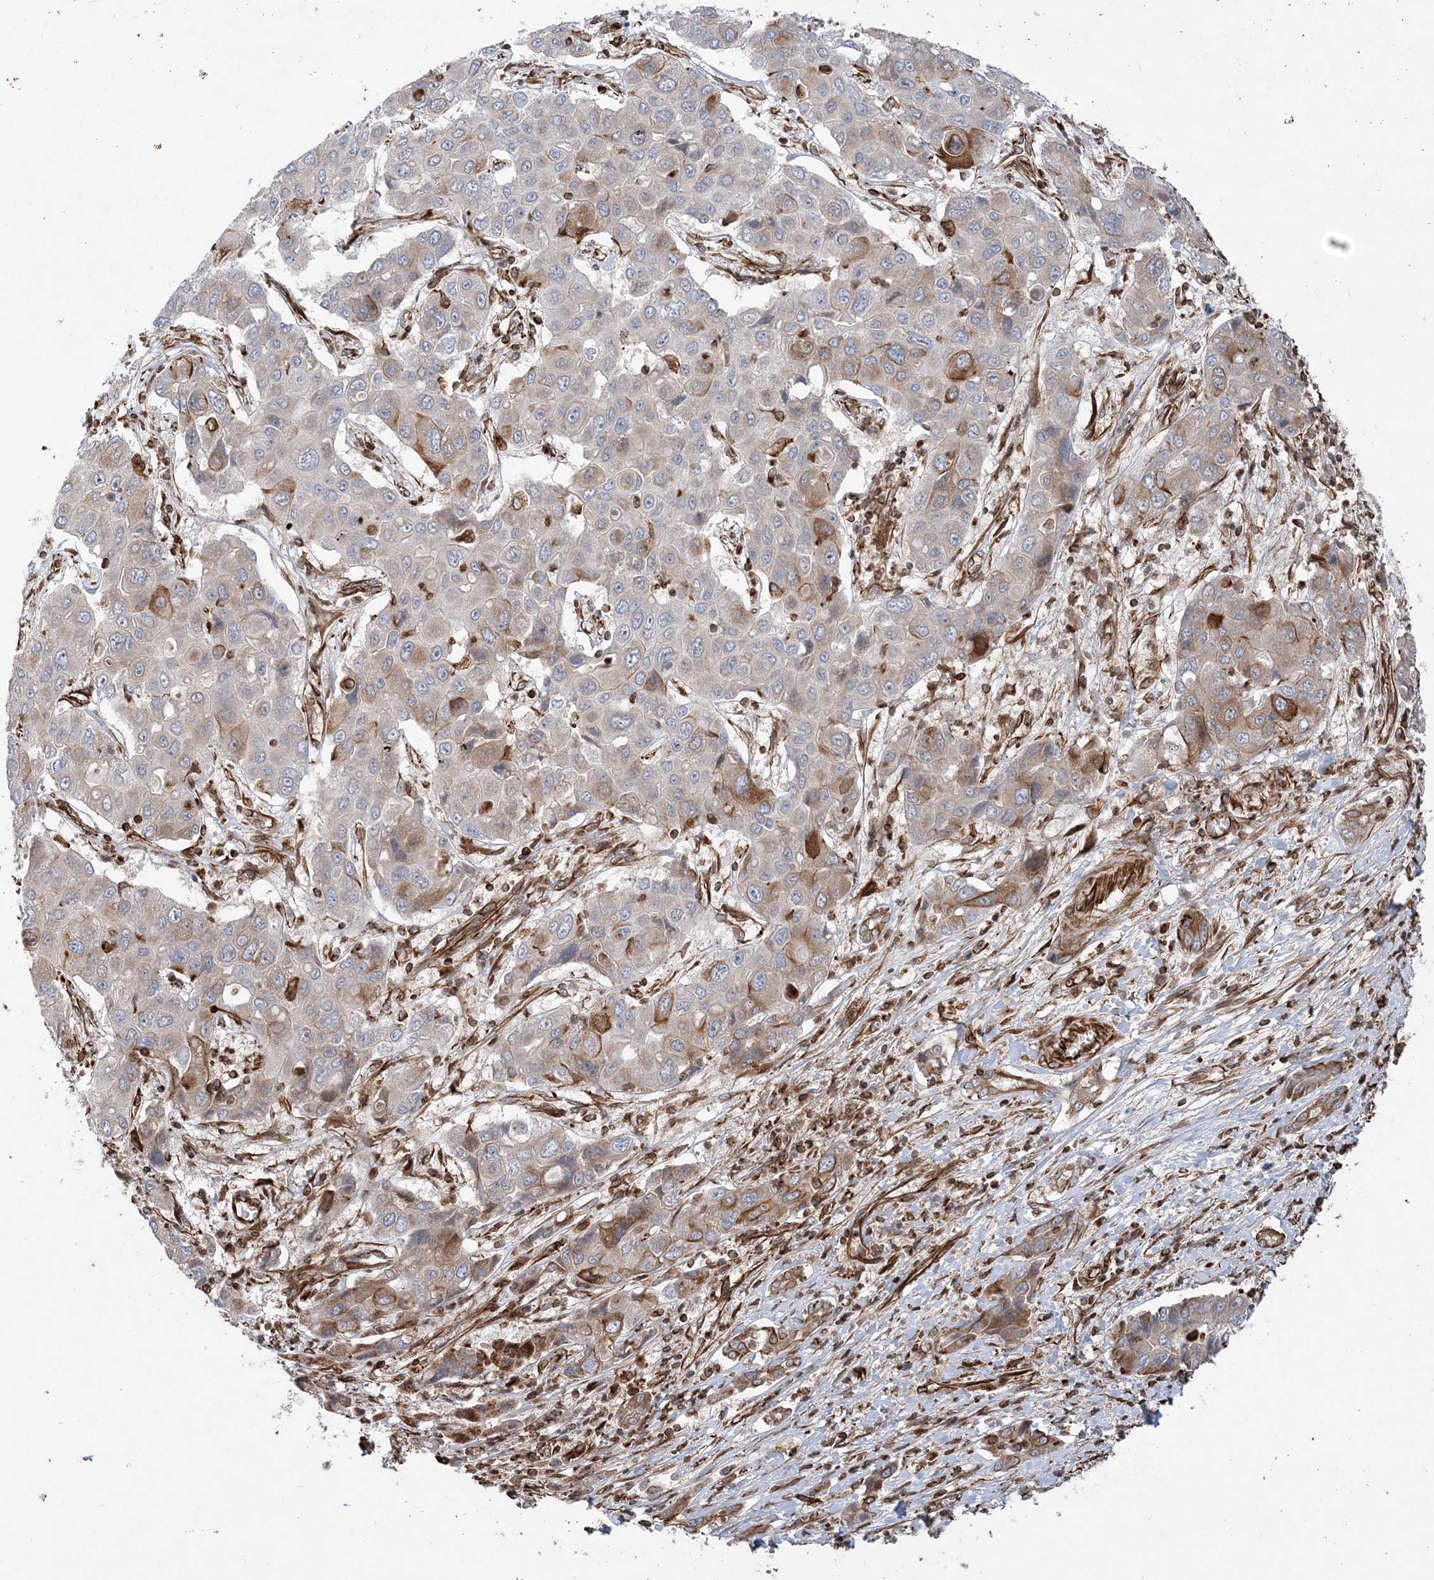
{"staining": {"intensity": "moderate", "quantity": "25%-75%", "location": "cytoplasmic/membranous"}, "tissue": "liver cancer", "cell_type": "Tumor cells", "image_type": "cancer", "snomed": [{"axis": "morphology", "description": "Cholangiocarcinoma"}, {"axis": "topography", "description": "Liver"}], "caption": "Liver cancer stained for a protein (brown) displays moderate cytoplasmic/membranous positive positivity in about 25%-75% of tumor cells.", "gene": "FAM114A2", "patient": {"sex": "male", "age": 67}}